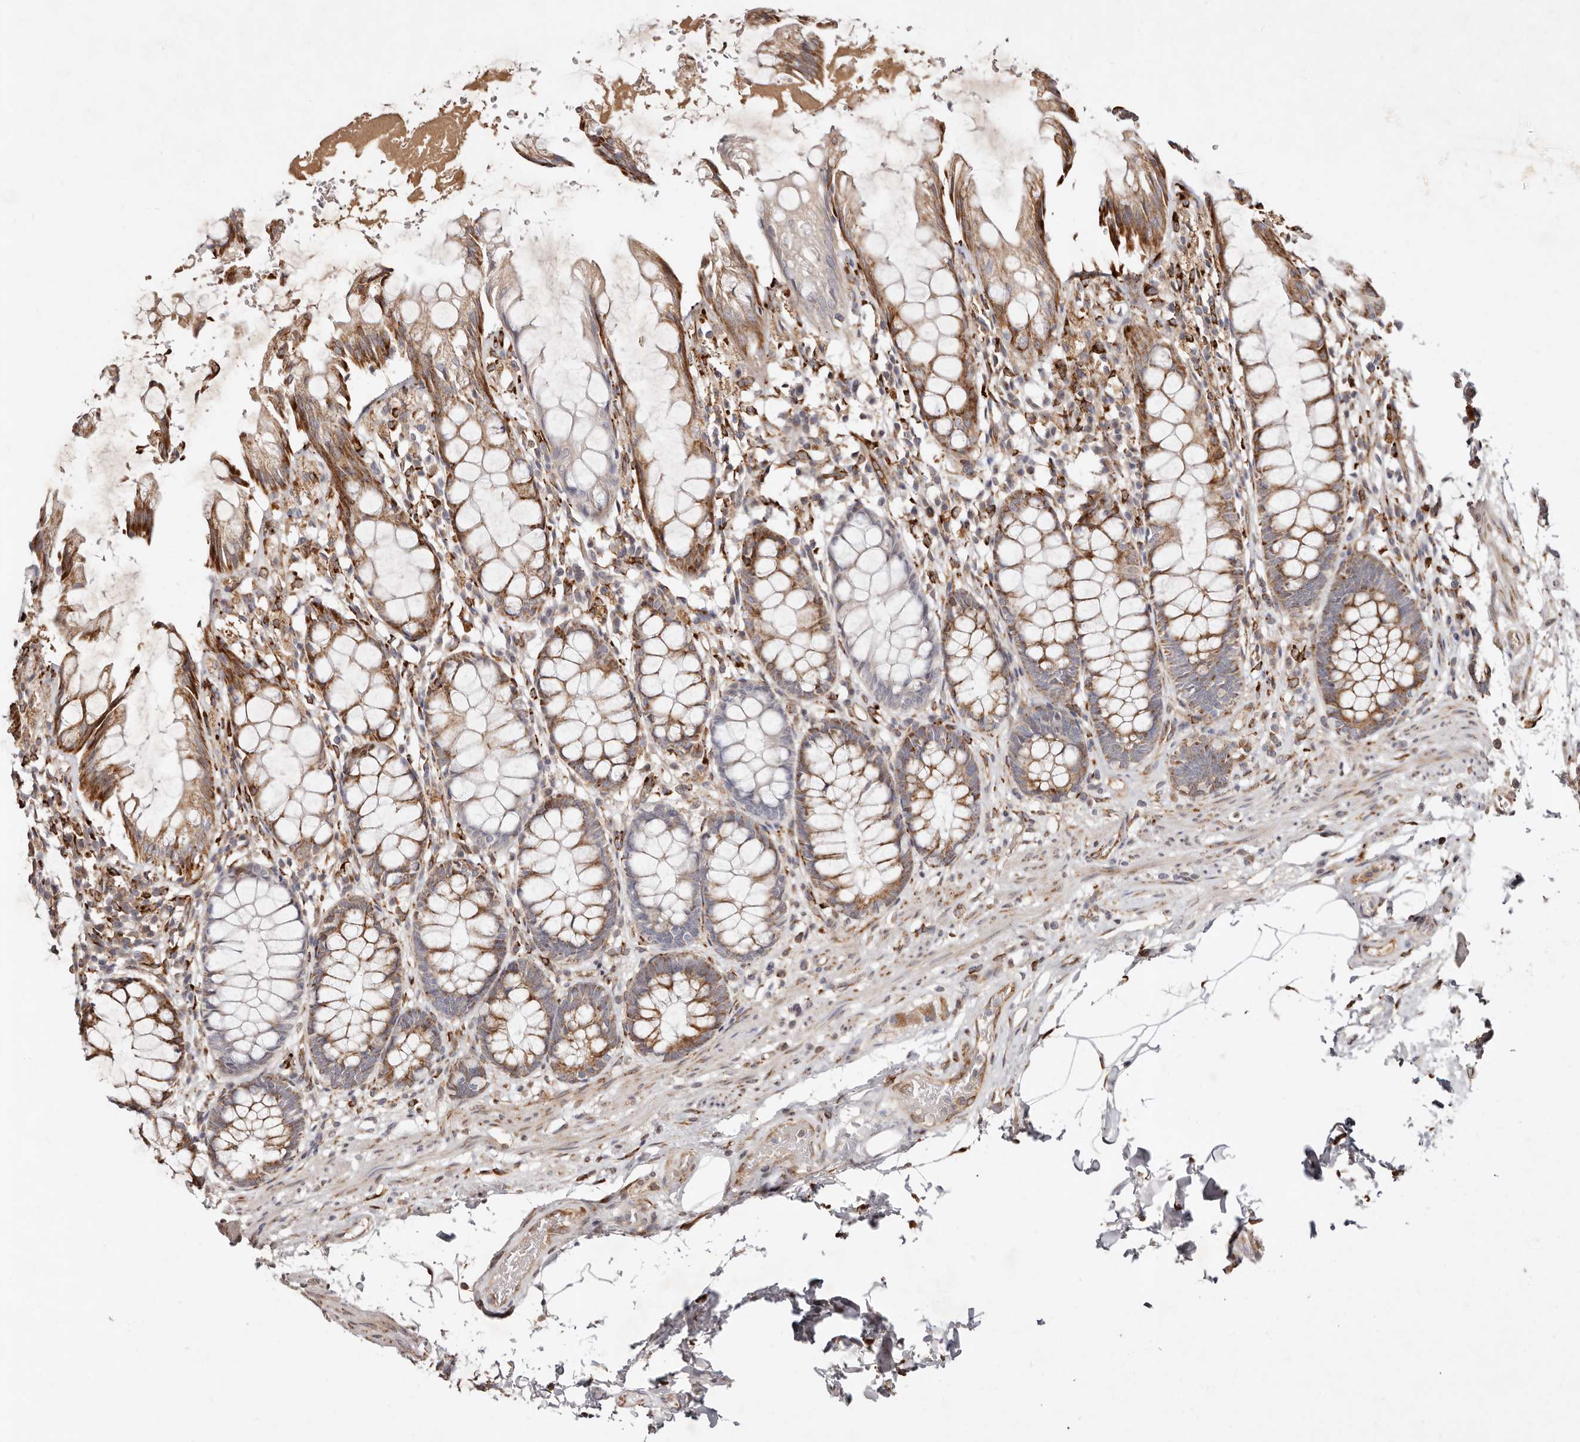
{"staining": {"intensity": "moderate", "quantity": ">75%", "location": "cytoplasmic/membranous"}, "tissue": "rectum", "cell_type": "Glandular cells", "image_type": "normal", "snomed": [{"axis": "morphology", "description": "Normal tissue, NOS"}, {"axis": "topography", "description": "Rectum"}], "caption": "Moderate cytoplasmic/membranous positivity for a protein is present in approximately >75% of glandular cells of unremarkable rectum using immunohistochemistry (IHC).", "gene": "SERPINH1", "patient": {"sex": "male", "age": 64}}